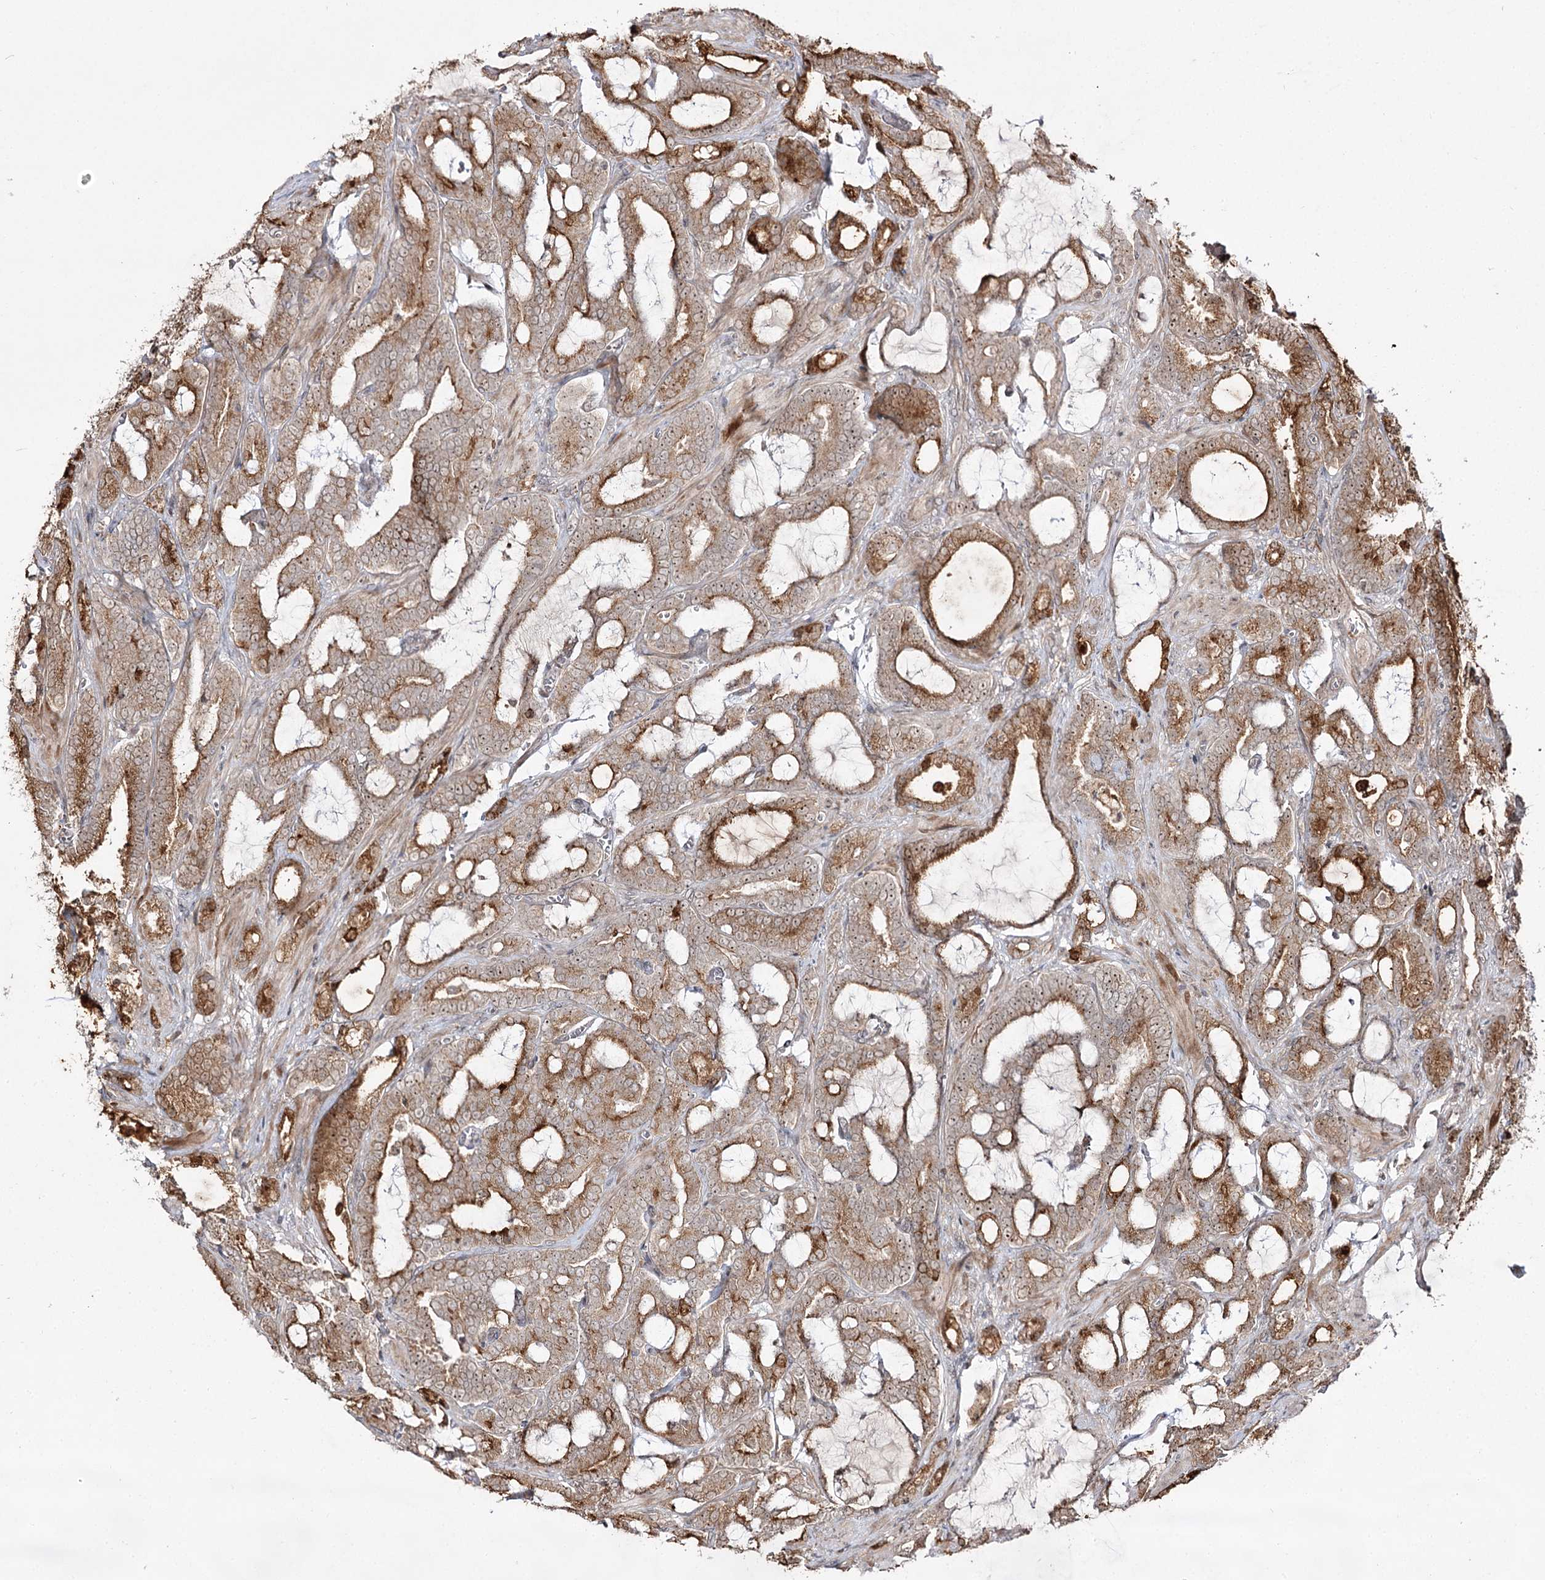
{"staining": {"intensity": "moderate", "quantity": ">75%", "location": "cytoplasmic/membranous,nuclear"}, "tissue": "prostate cancer", "cell_type": "Tumor cells", "image_type": "cancer", "snomed": [{"axis": "morphology", "description": "Adenocarcinoma, High grade"}, {"axis": "topography", "description": "Prostate and seminal vesicle, NOS"}], "caption": "Adenocarcinoma (high-grade) (prostate) was stained to show a protein in brown. There is medium levels of moderate cytoplasmic/membranous and nuclear positivity in about >75% of tumor cells.", "gene": "RRP9", "patient": {"sex": "male", "age": 67}}